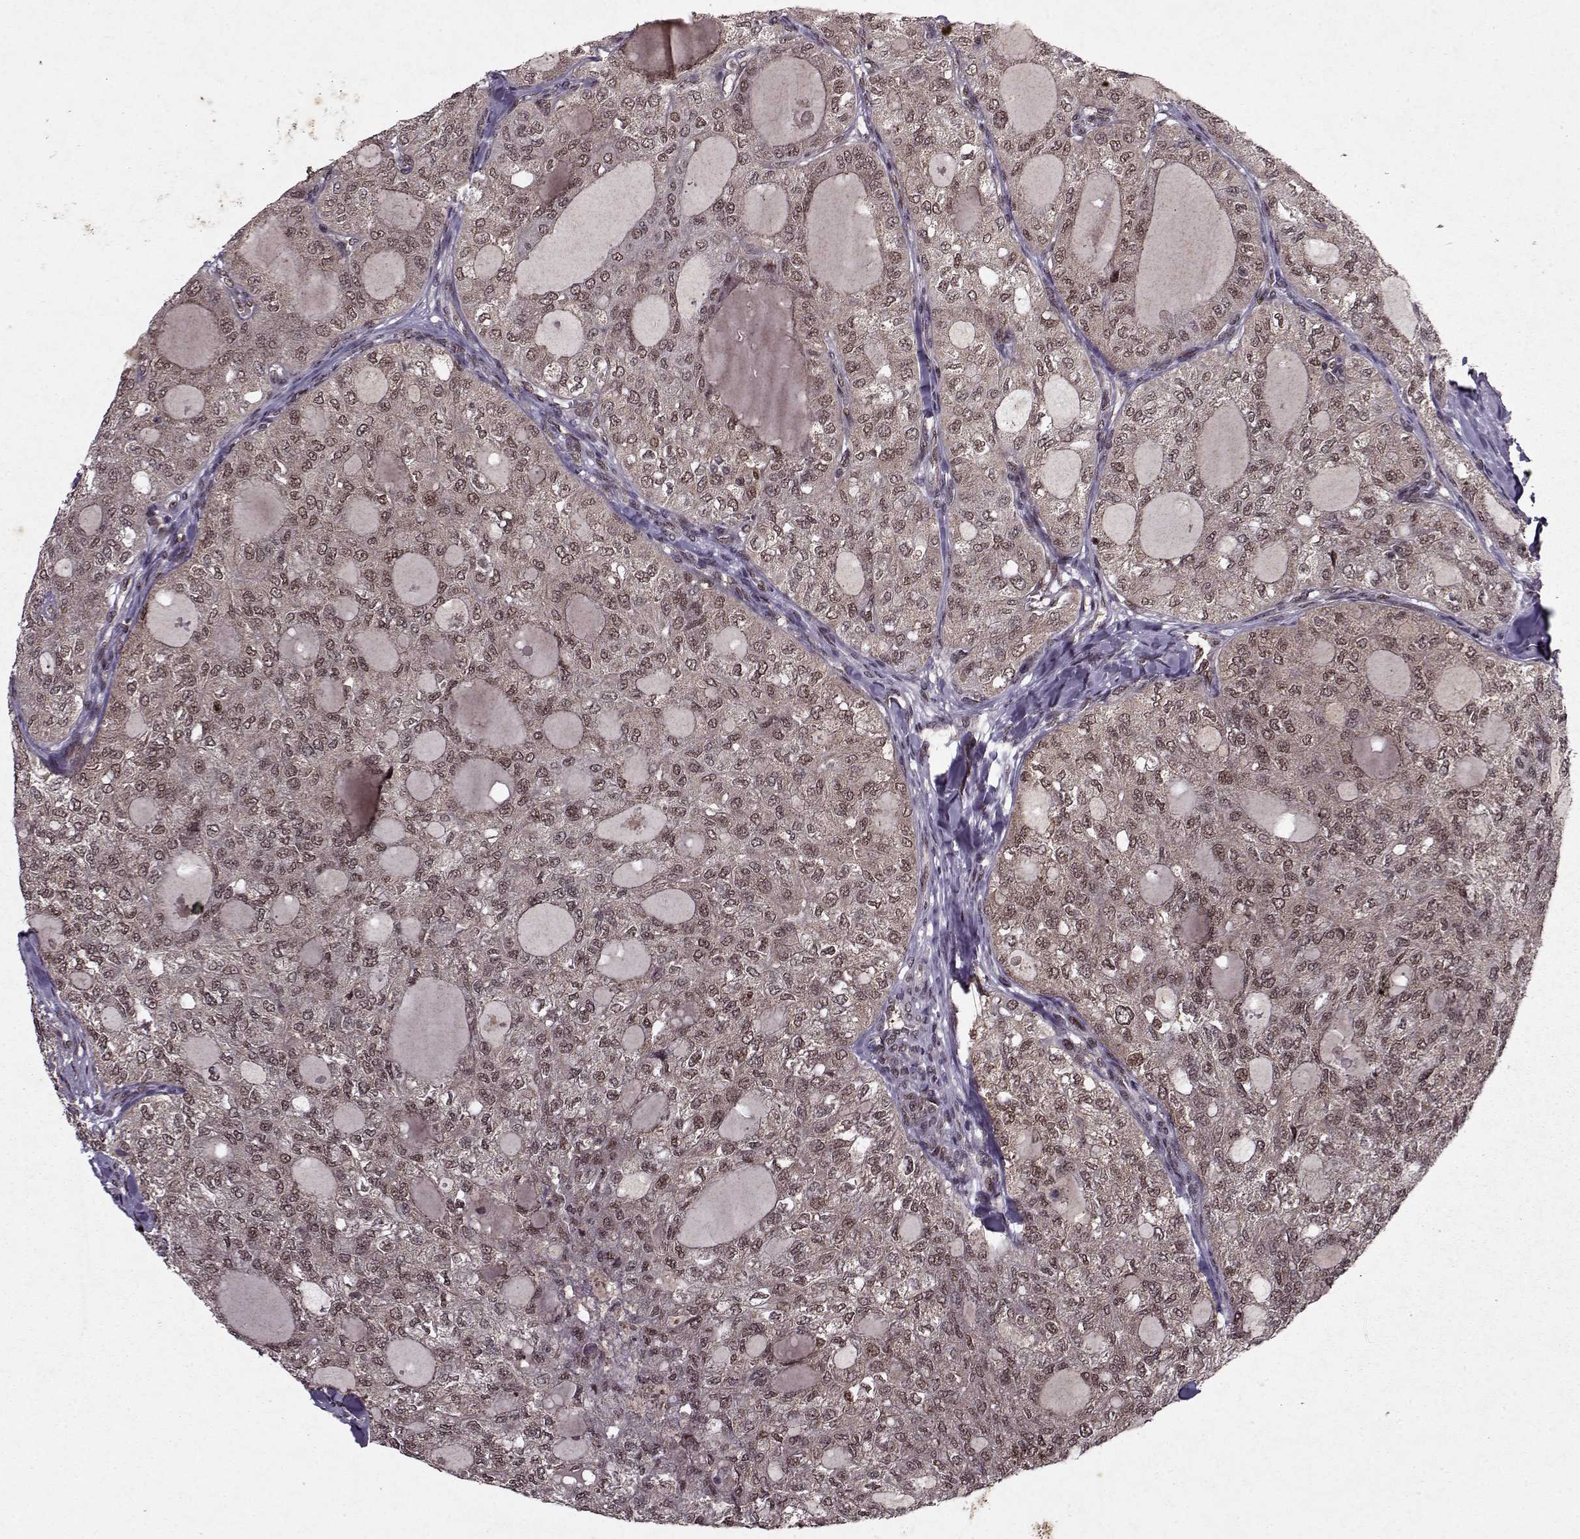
{"staining": {"intensity": "weak", "quantity": ">75%", "location": "nuclear"}, "tissue": "thyroid cancer", "cell_type": "Tumor cells", "image_type": "cancer", "snomed": [{"axis": "morphology", "description": "Follicular adenoma carcinoma, NOS"}, {"axis": "topography", "description": "Thyroid gland"}], "caption": "Brown immunohistochemical staining in follicular adenoma carcinoma (thyroid) displays weak nuclear staining in approximately >75% of tumor cells.", "gene": "PSMA7", "patient": {"sex": "male", "age": 75}}